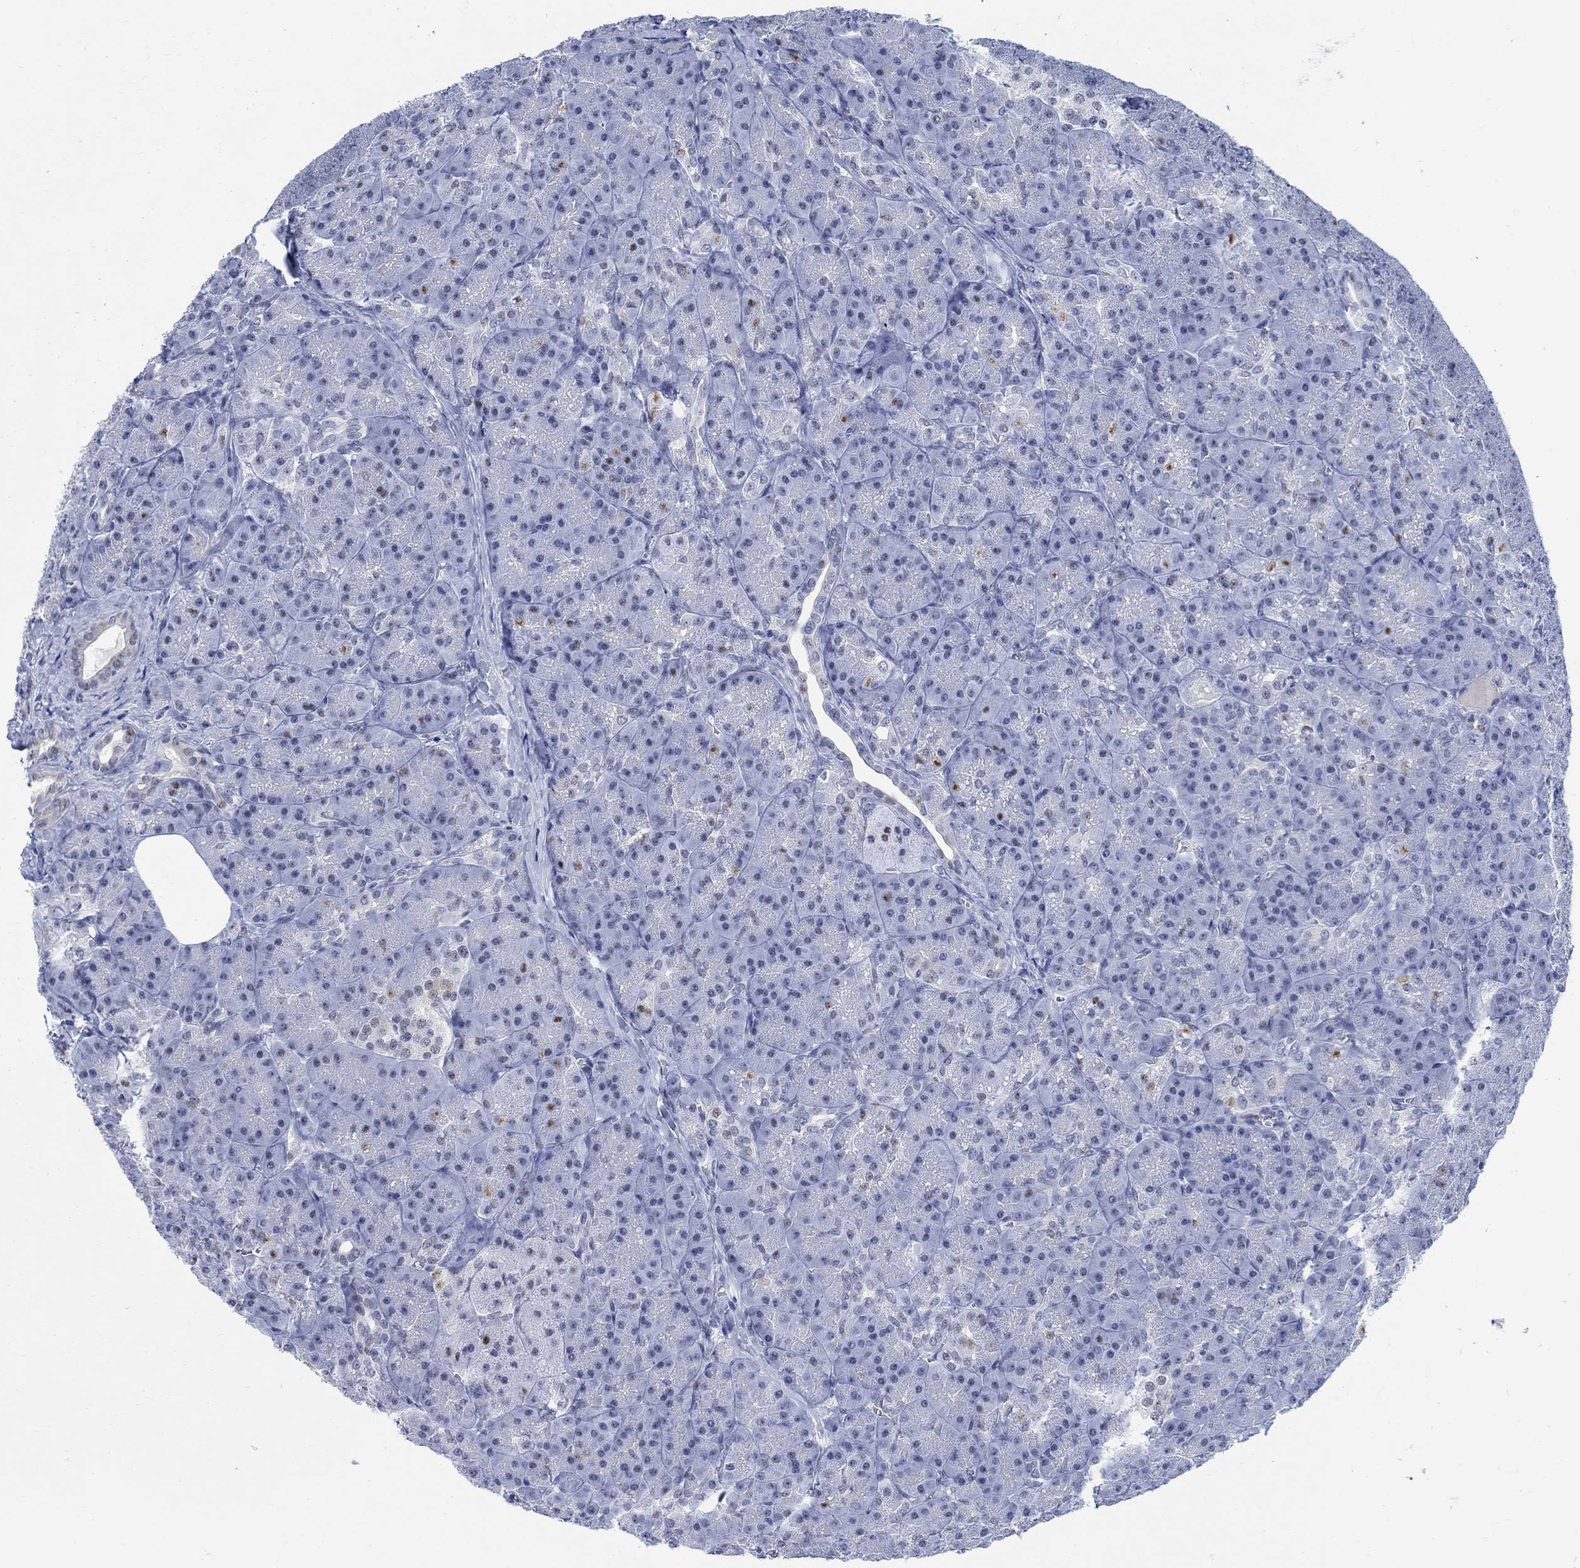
{"staining": {"intensity": "moderate", "quantity": "<25%", "location": "nuclear"}, "tissue": "pancreas", "cell_type": "Exocrine glandular cells", "image_type": "normal", "snomed": [{"axis": "morphology", "description": "Normal tissue, NOS"}, {"axis": "topography", "description": "Pancreas"}], "caption": "Moderate nuclear protein staining is present in about <25% of exocrine glandular cells in pancreas.", "gene": "DLK1", "patient": {"sex": "male", "age": 57}}